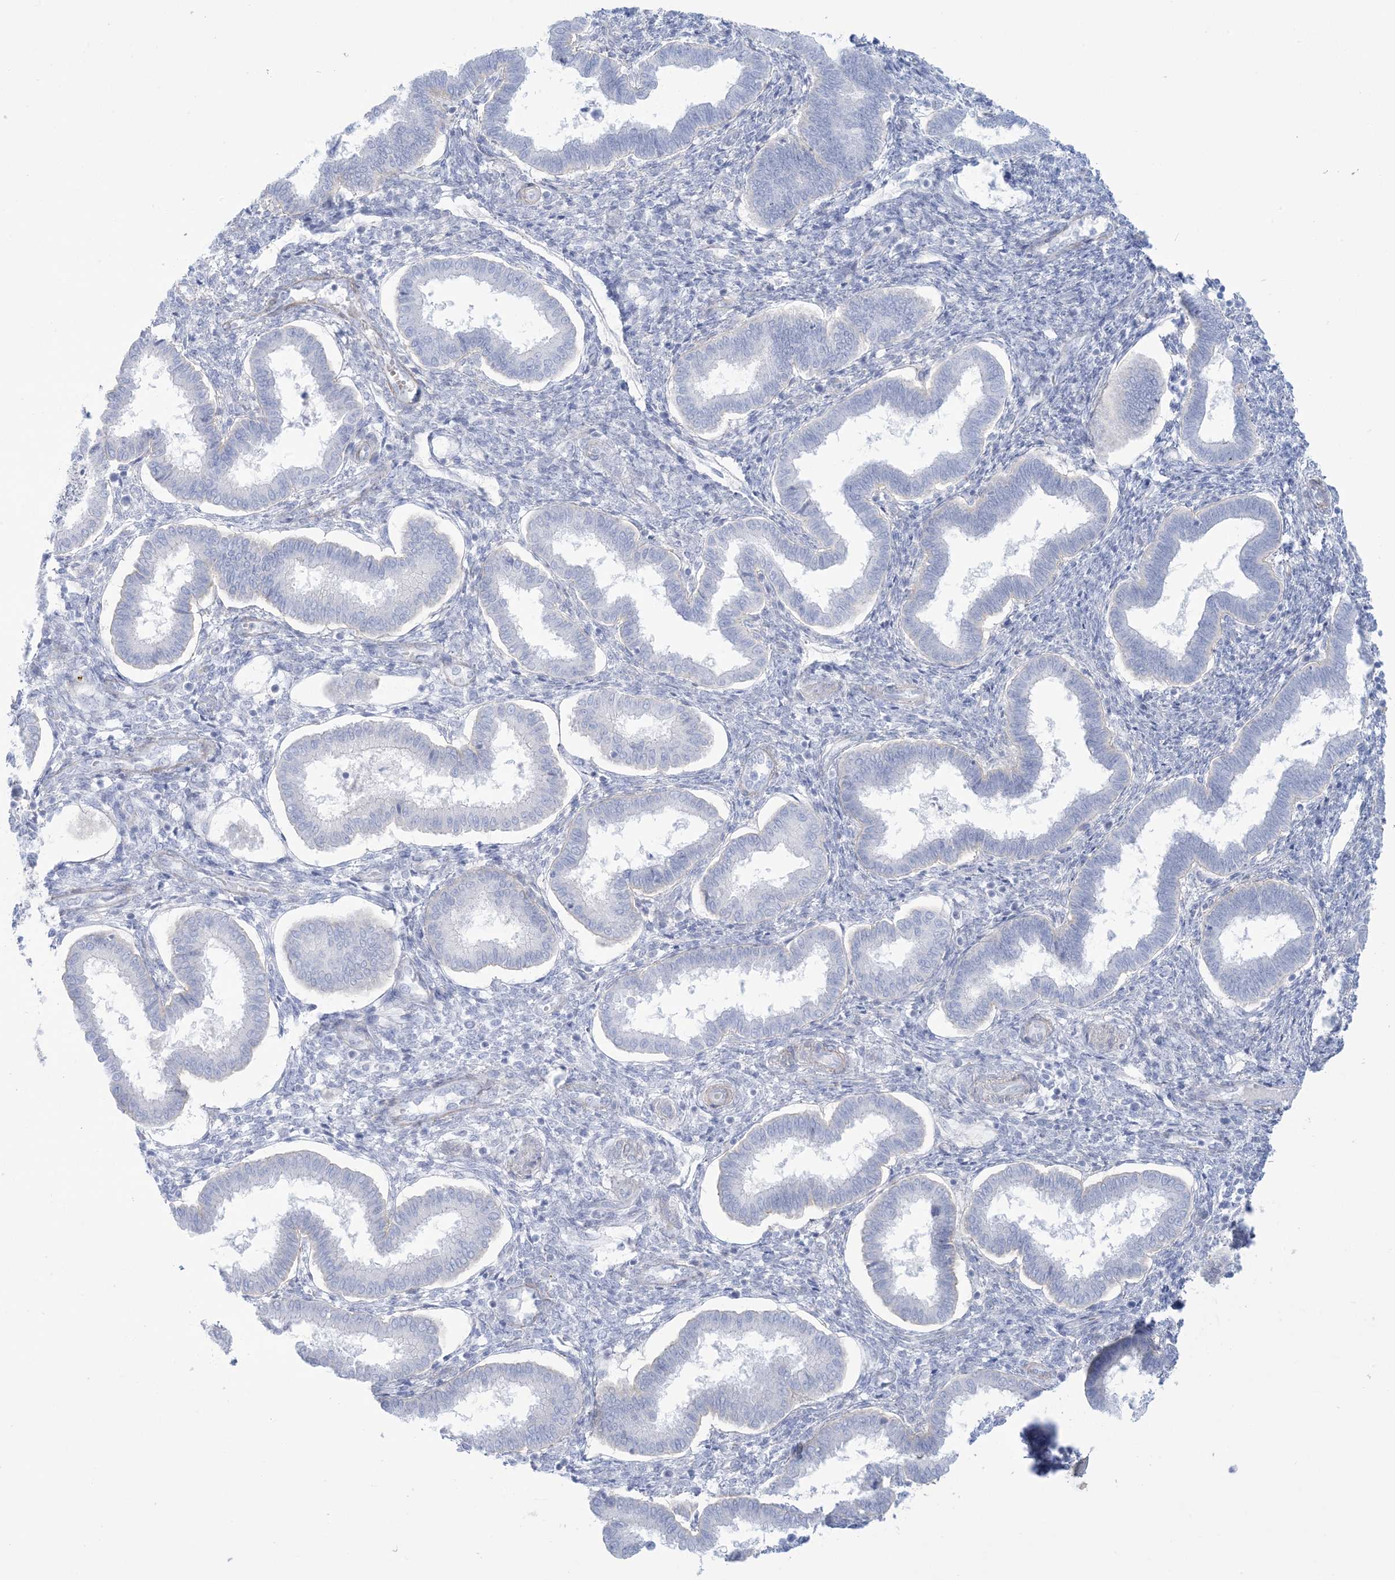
{"staining": {"intensity": "negative", "quantity": "none", "location": "none"}, "tissue": "endometrium", "cell_type": "Cells in endometrial stroma", "image_type": "normal", "snomed": [{"axis": "morphology", "description": "Normal tissue, NOS"}, {"axis": "topography", "description": "Endometrium"}], "caption": "Protein analysis of normal endometrium shows no significant staining in cells in endometrial stroma.", "gene": "AGXT", "patient": {"sex": "female", "age": 24}}